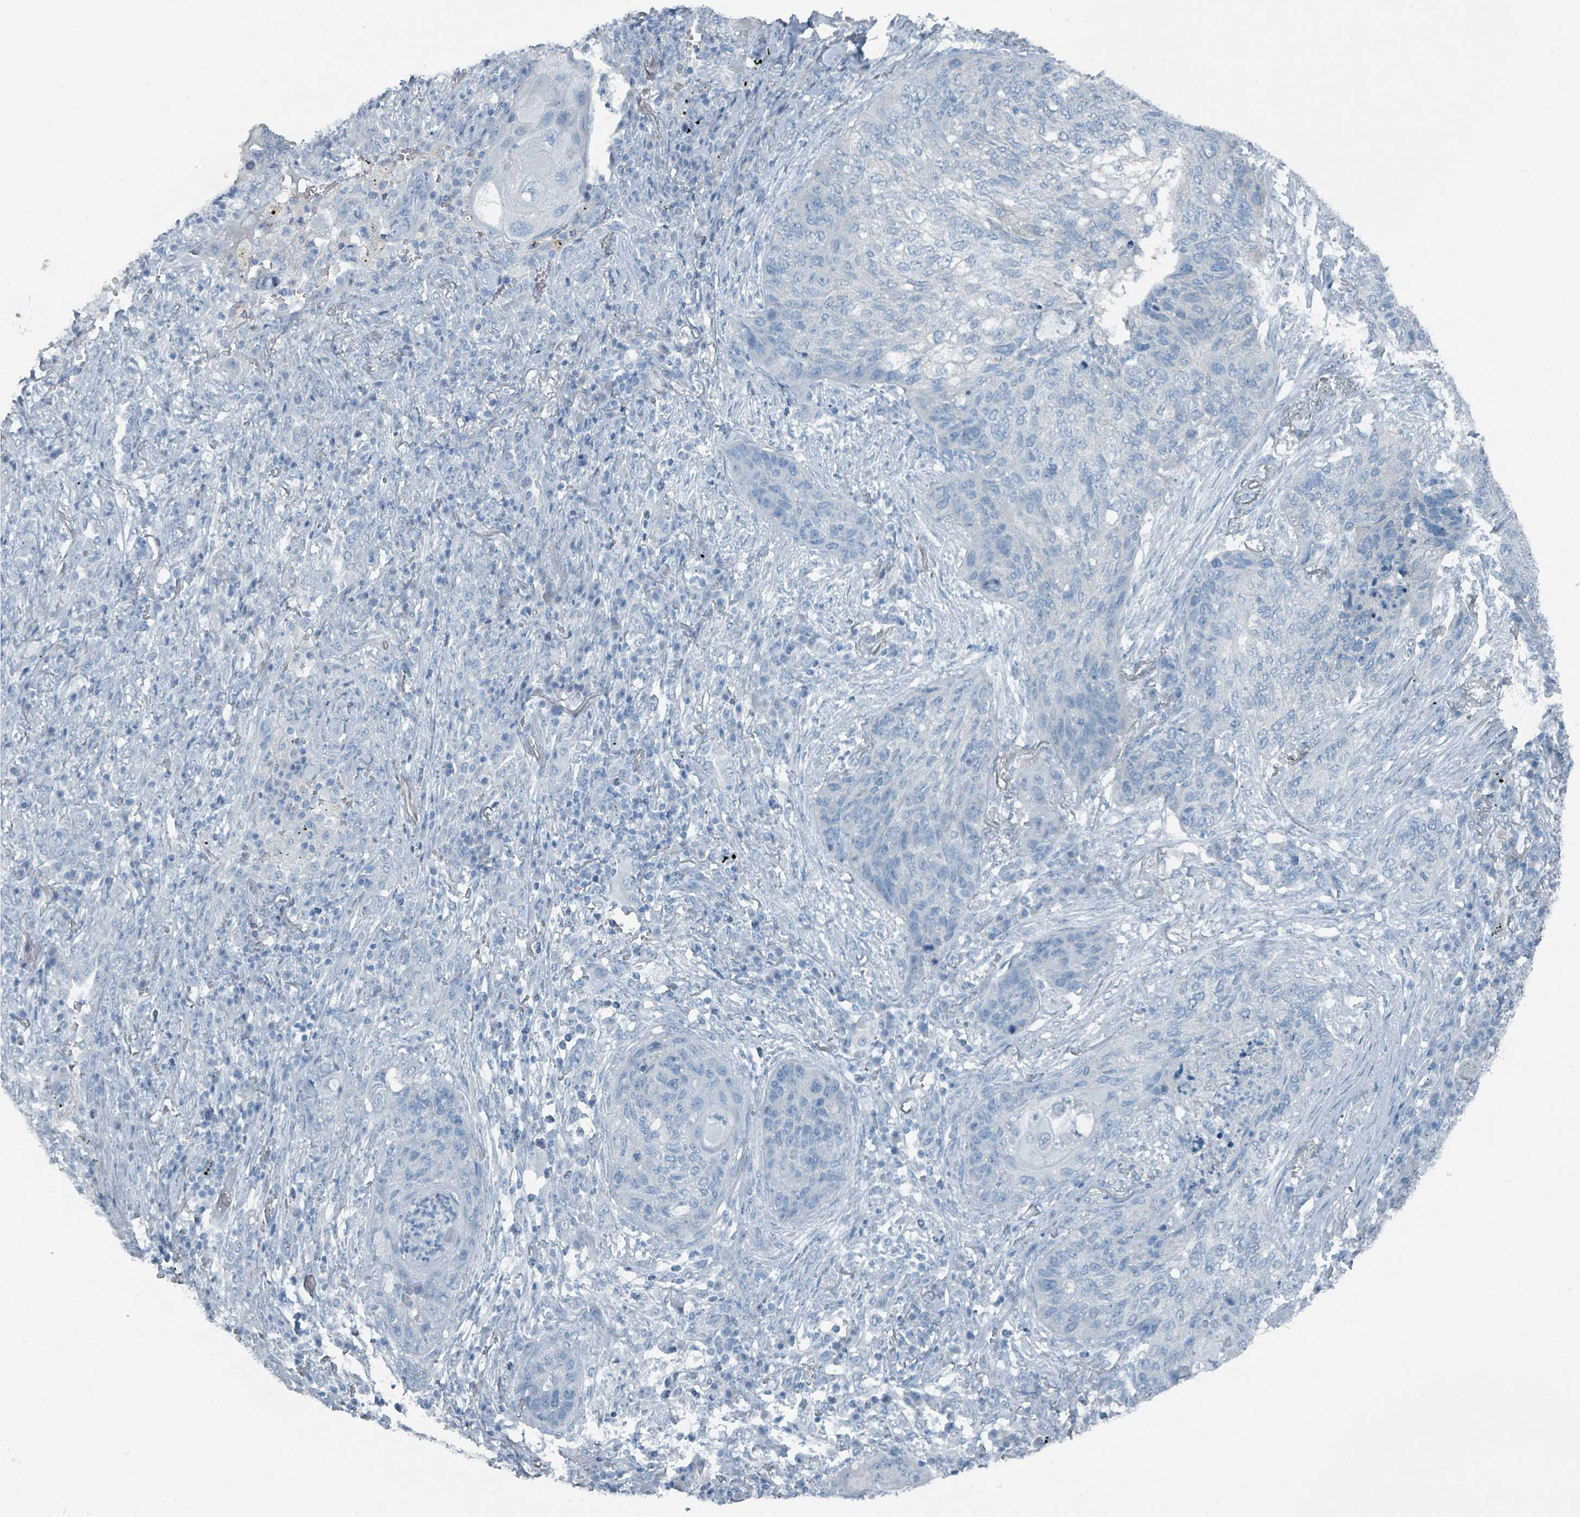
{"staining": {"intensity": "negative", "quantity": "none", "location": "none"}, "tissue": "lung cancer", "cell_type": "Tumor cells", "image_type": "cancer", "snomed": [{"axis": "morphology", "description": "Squamous cell carcinoma, NOS"}, {"axis": "topography", "description": "Lung"}], "caption": "Lung cancer (squamous cell carcinoma) stained for a protein using immunohistochemistry (IHC) reveals no expression tumor cells.", "gene": "GAMT", "patient": {"sex": "female", "age": 63}}